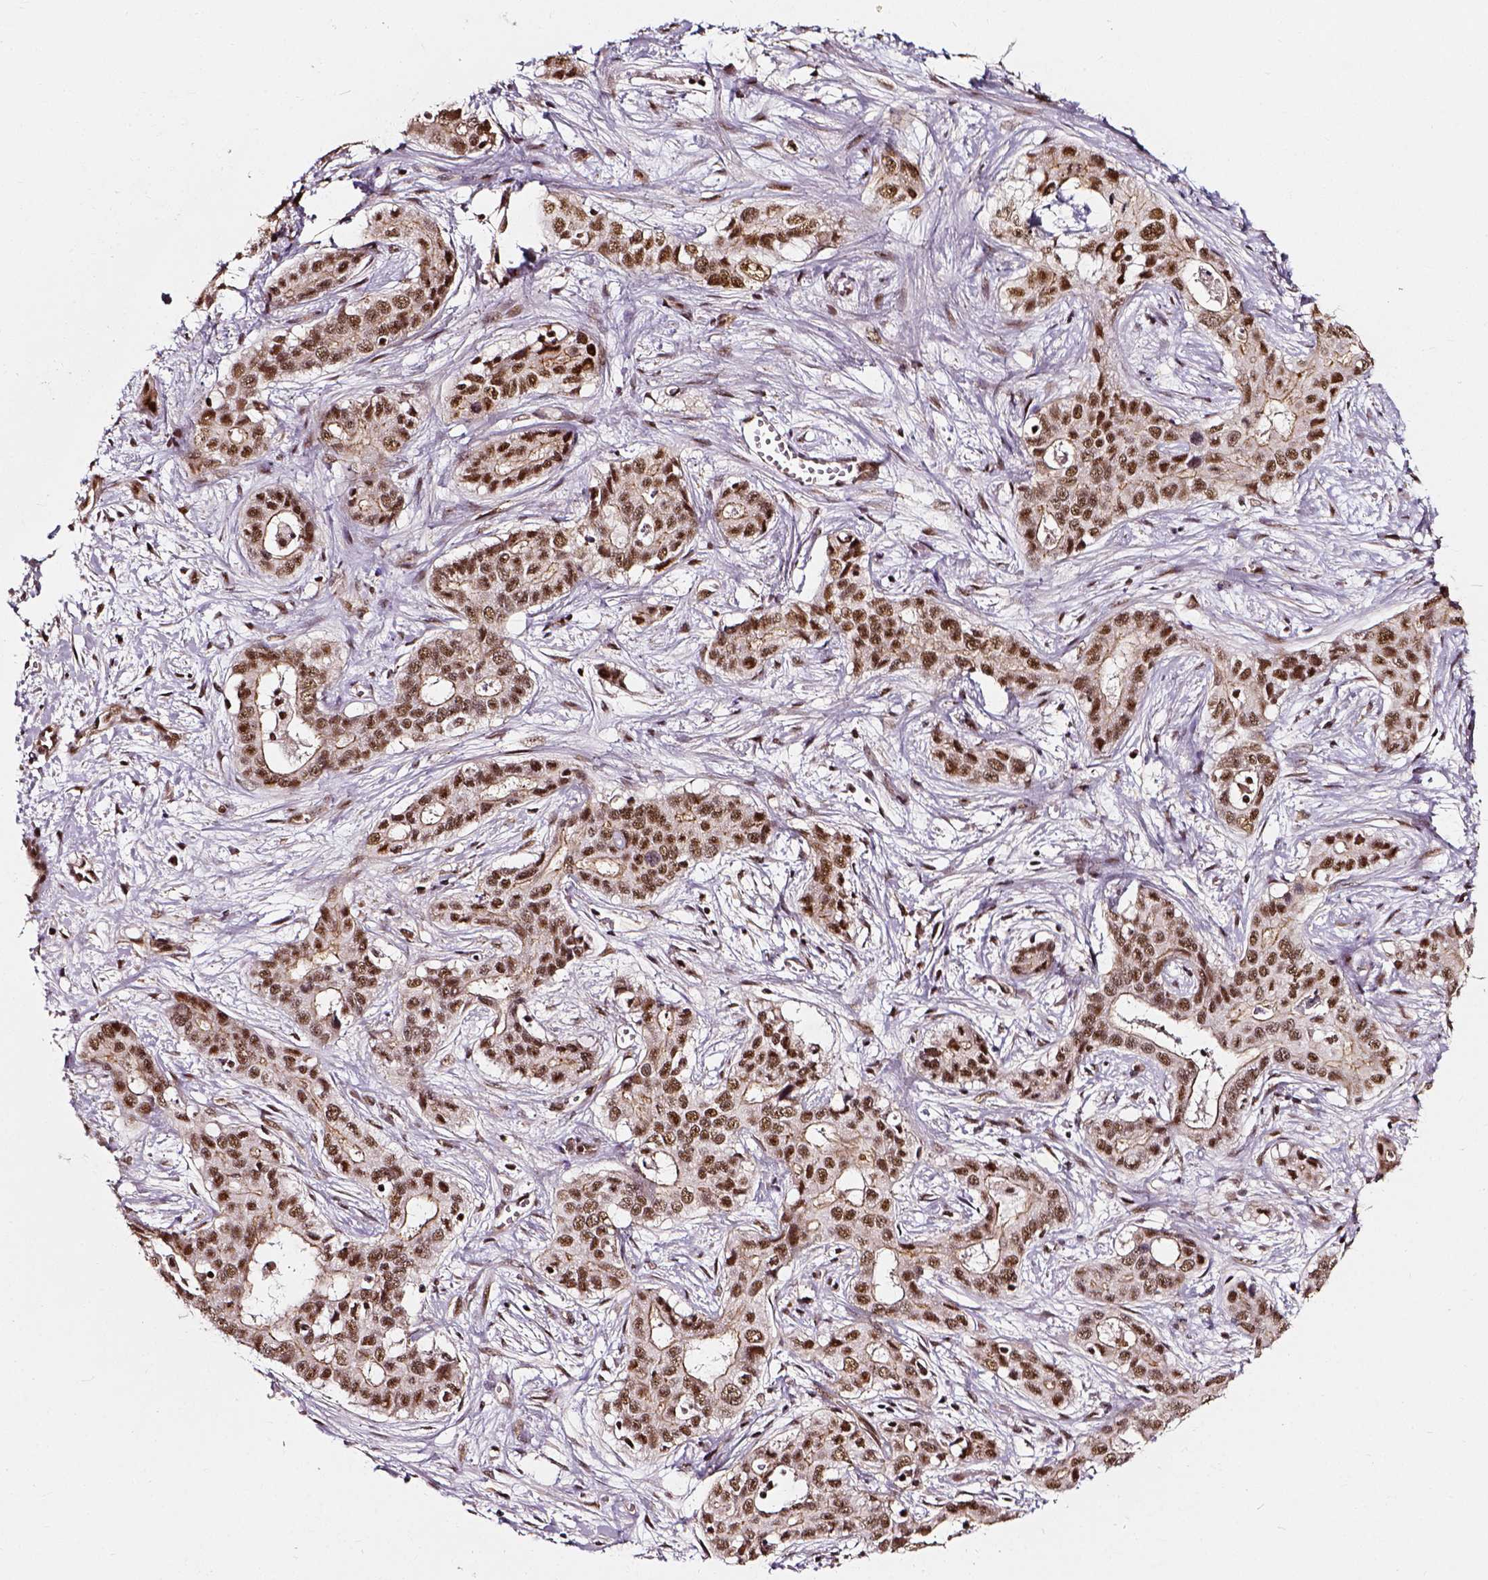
{"staining": {"intensity": "moderate", "quantity": ">75%", "location": "nuclear"}, "tissue": "liver cancer", "cell_type": "Tumor cells", "image_type": "cancer", "snomed": [{"axis": "morphology", "description": "Cholangiocarcinoma"}, {"axis": "topography", "description": "Liver"}], "caption": "Immunohistochemistry (IHC) image of neoplastic tissue: human liver cancer stained using IHC displays medium levels of moderate protein expression localized specifically in the nuclear of tumor cells, appearing as a nuclear brown color.", "gene": "NACC1", "patient": {"sex": "female", "age": 65}}